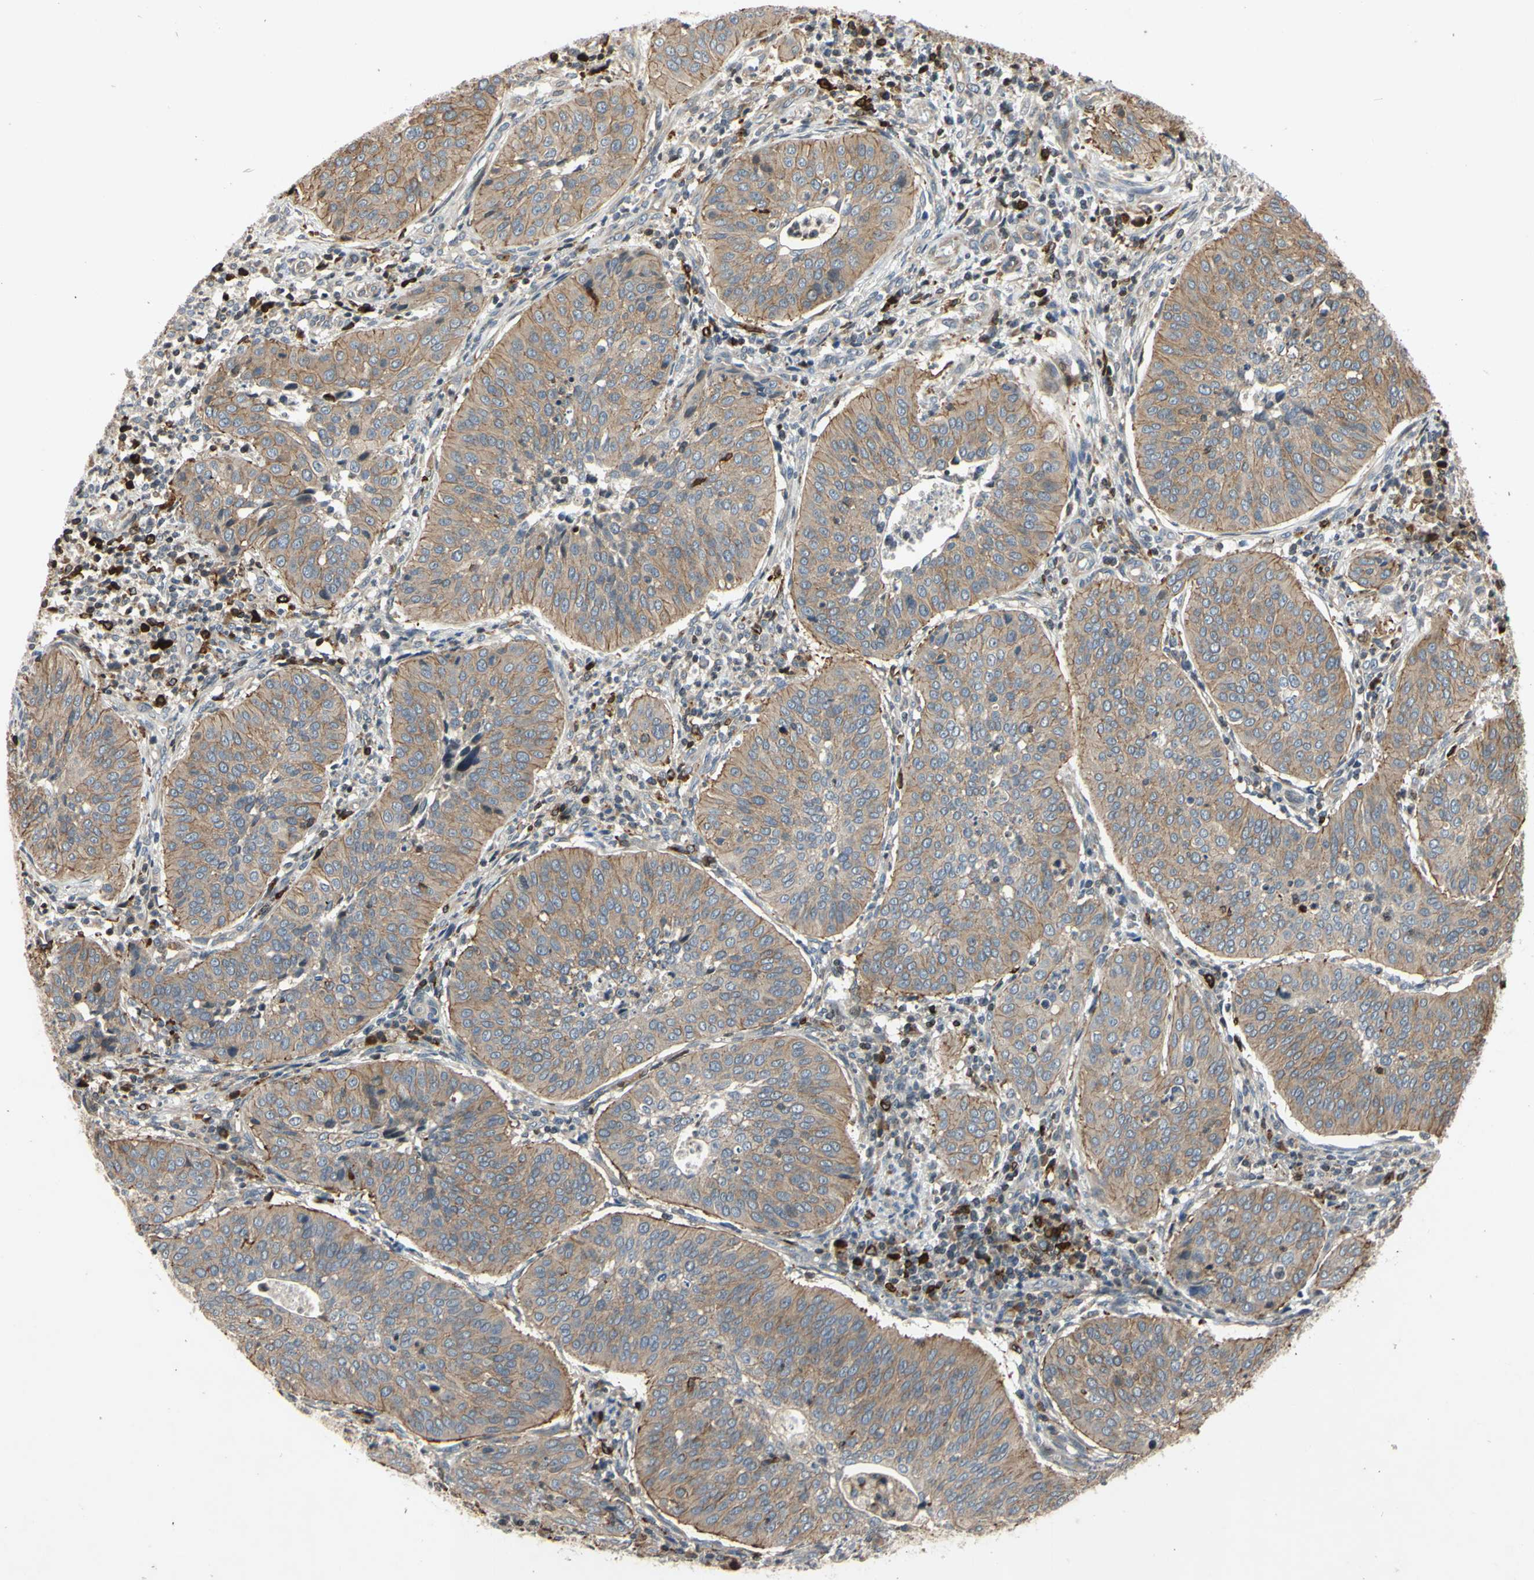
{"staining": {"intensity": "moderate", "quantity": ">75%", "location": "cytoplasmic/membranous"}, "tissue": "cervical cancer", "cell_type": "Tumor cells", "image_type": "cancer", "snomed": [{"axis": "morphology", "description": "Normal tissue, NOS"}, {"axis": "morphology", "description": "Squamous cell carcinoma, NOS"}, {"axis": "topography", "description": "Cervix"}], "caption": "IHC (DAB (3,3'-diaminobenzidine)) staining of human squamous cell carcinoma (cervical) displays moderate cytoplasmic/membranous protein positivity in approximately >75% of tumor cells.", "gene": "PLXNA2", "patient": {"sex": "female", "age": 39}}